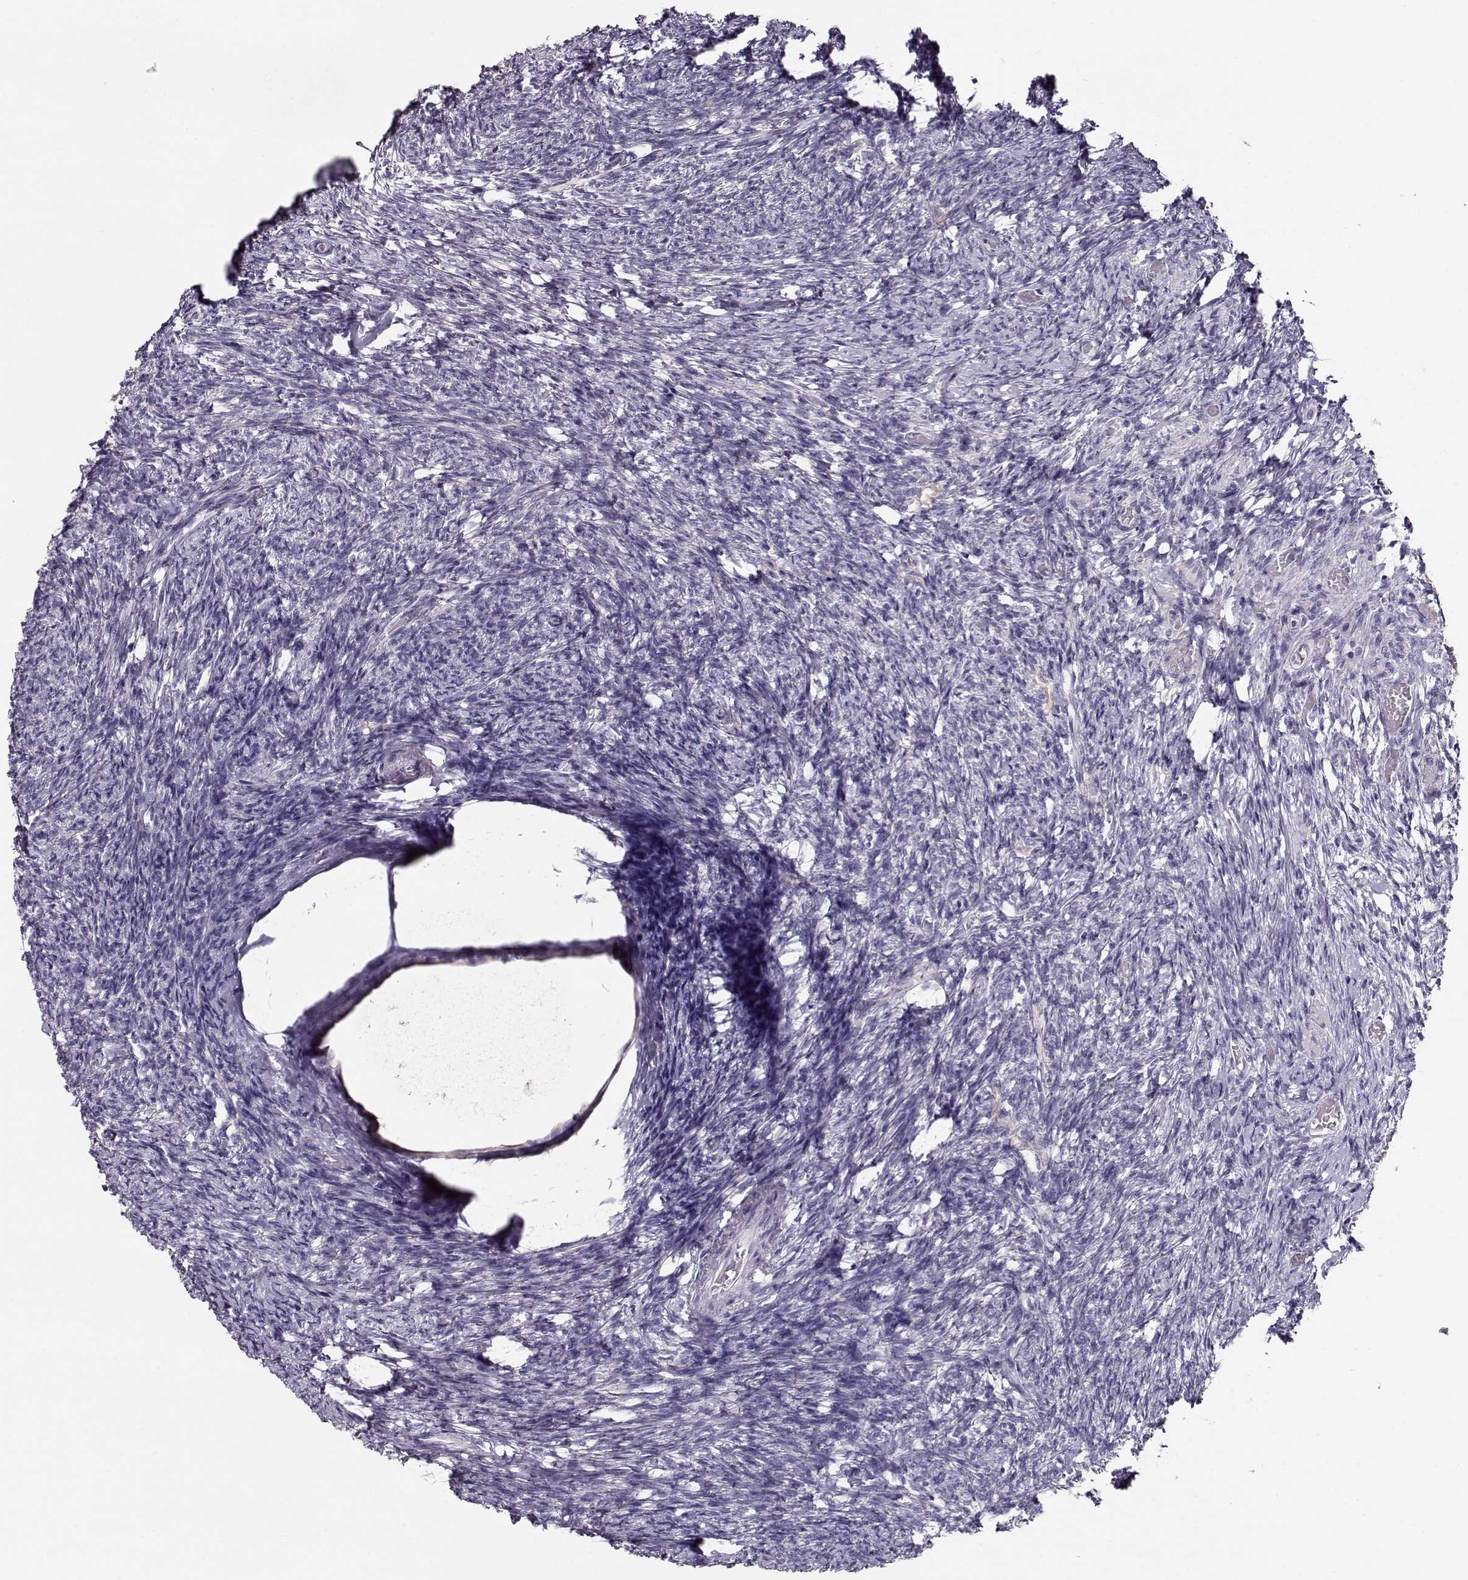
{"staining": {"intensity": "negative", "quantity": "none", "location": "none"}, "tissue": "ovary", "cell_type": "Ovarian stroma cells", "image_type": "normal", "snomed": [{"axis": "morphology", "description": "Normal tissue, NOS"}, {"axis": "topography", "description": "Ovary"}], "caption": "Image shows no protein staining in ovarian stroma cells of unremarkable ovary.", "gene": "NDRG4", "patient": {"sex": "female", "age": 72}}